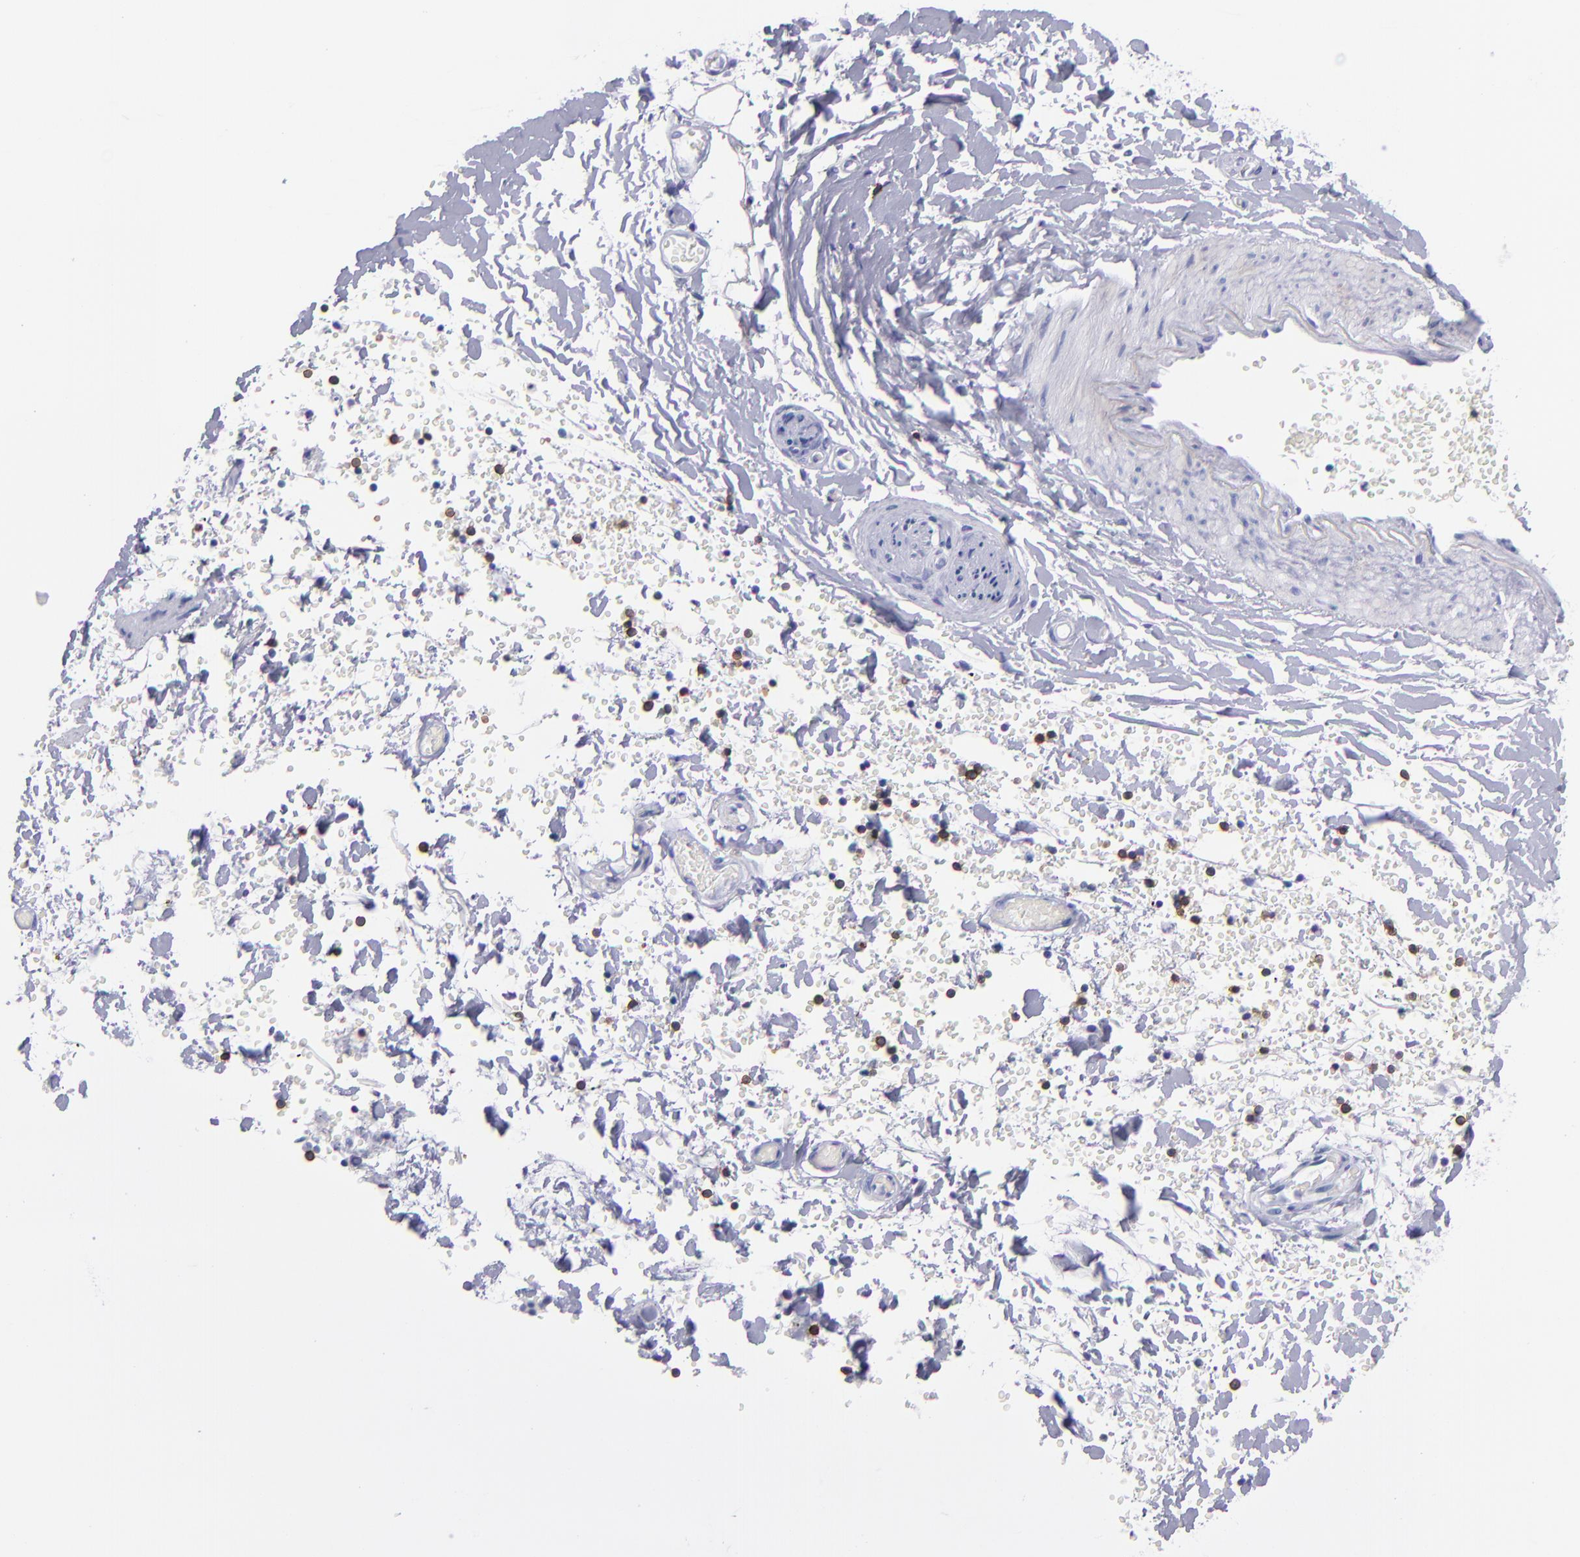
{"staining": {"intensity": "negative", "quantity": "none", "location": "none"}, "tissue": "adipose tissue", "cell_type": "Adipocytes", "image_type": "normal", "snomed": [{"axis": "morphology", "description": "Normal tissue, NOS"}, {"axis": "topography", "description": "Bronchus"}, {"axis": "topography", "description": "Lung"}], "caption": "IHC of unremarkable human adipose tissue demonstrates no expression in adipocytes.", "gene": "CD6", "patient": {"sex": "female", "age": 56}}